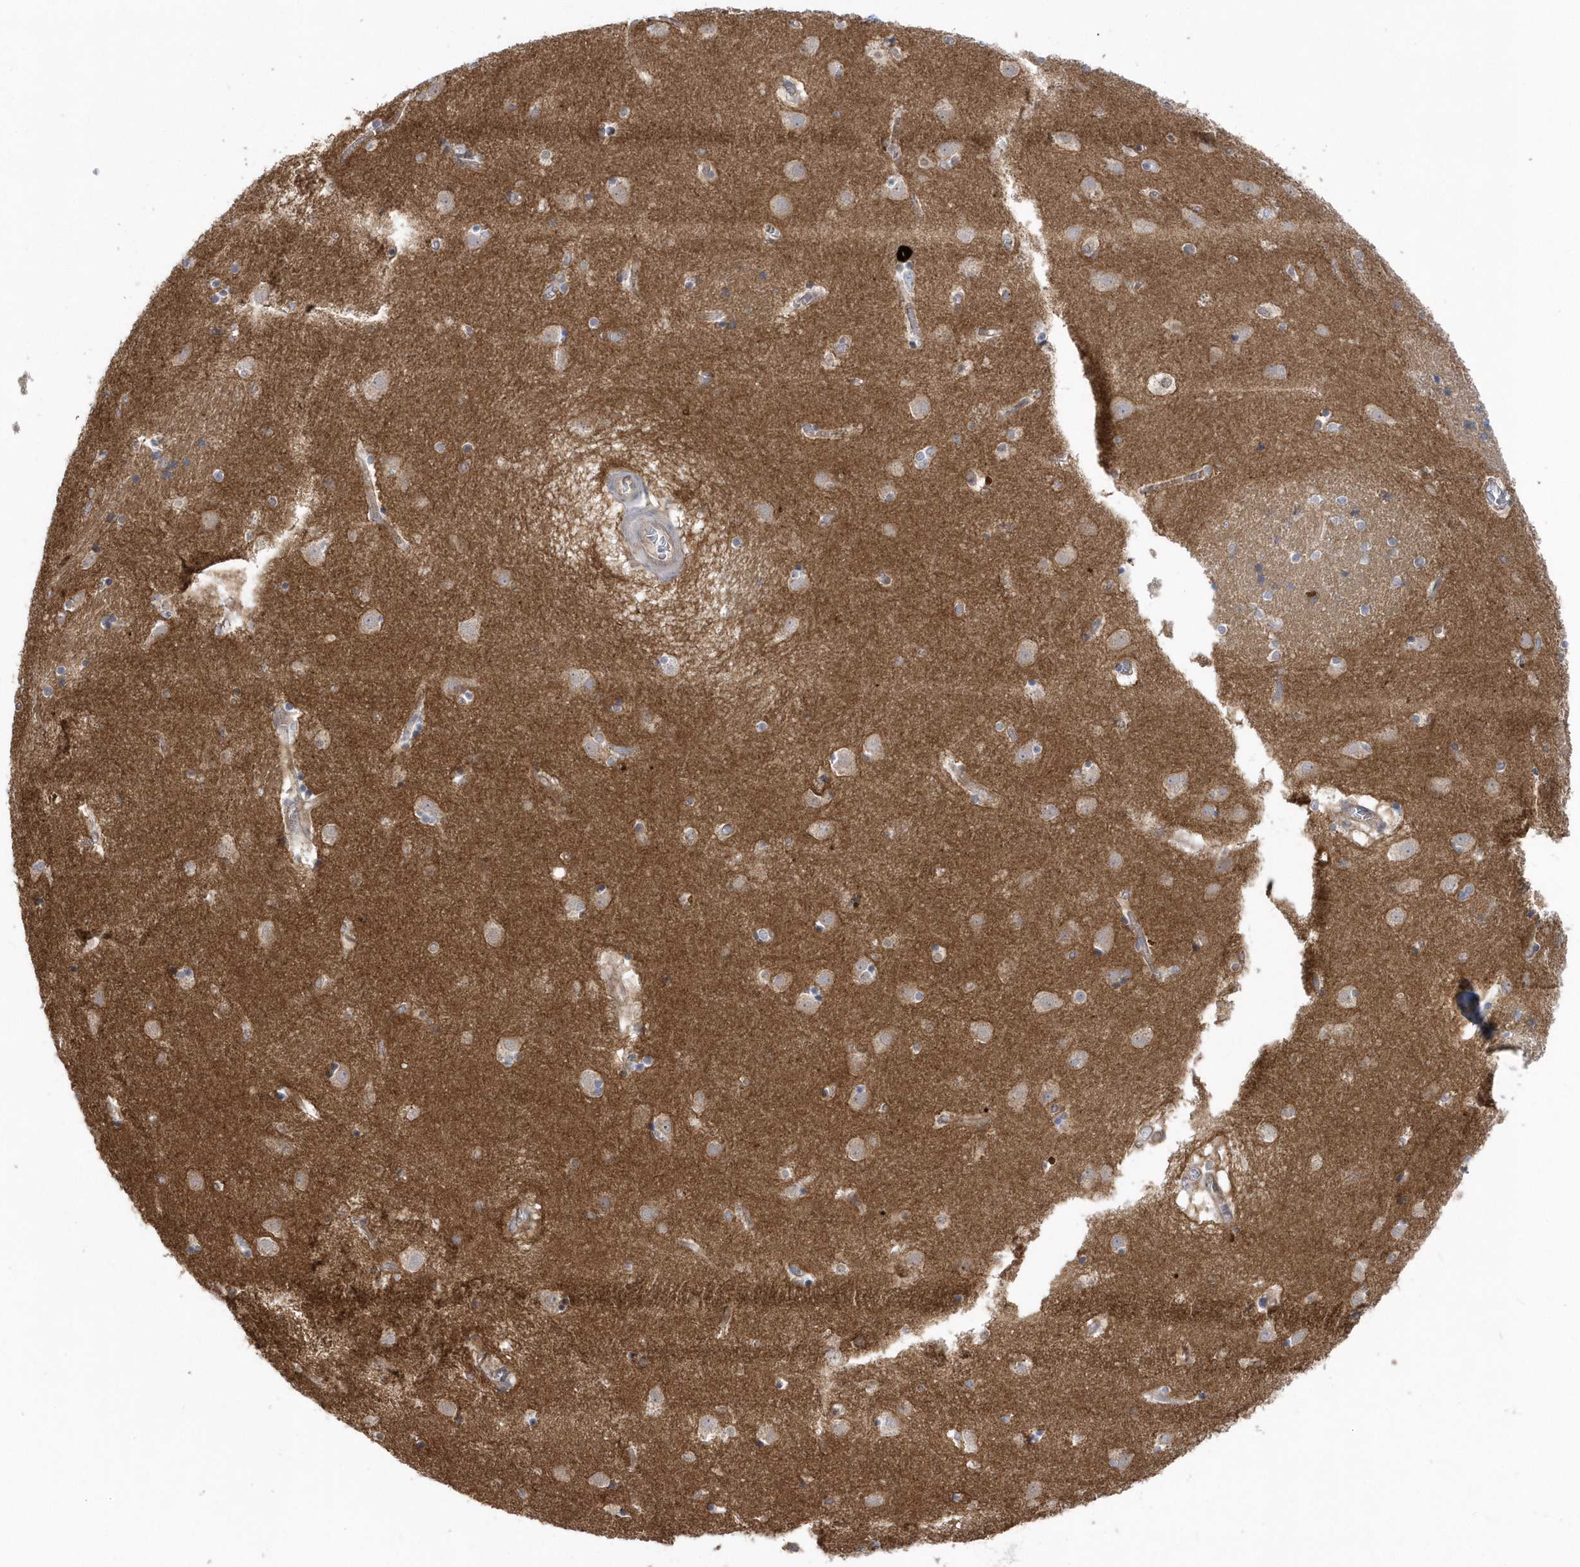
{"staining": {"intensity": "negative", "quantity": "none", "location": "none"}, "tissue": "caudate", "cell_type": "Glial cells", "image_type": "normal", "snomed": [{"axis": "morphology", "description": "Normal tissue, NOS"}, {"axis": "topography", "description": "Lateral ventricle wall"}], "caption": "Immunohistochemistry (IHC) image of normal caudate stained for a protein (brown), which shows no expression in glial cells.", "gene": "RAI14", "patient": {"sex": "male", "age": 70}}